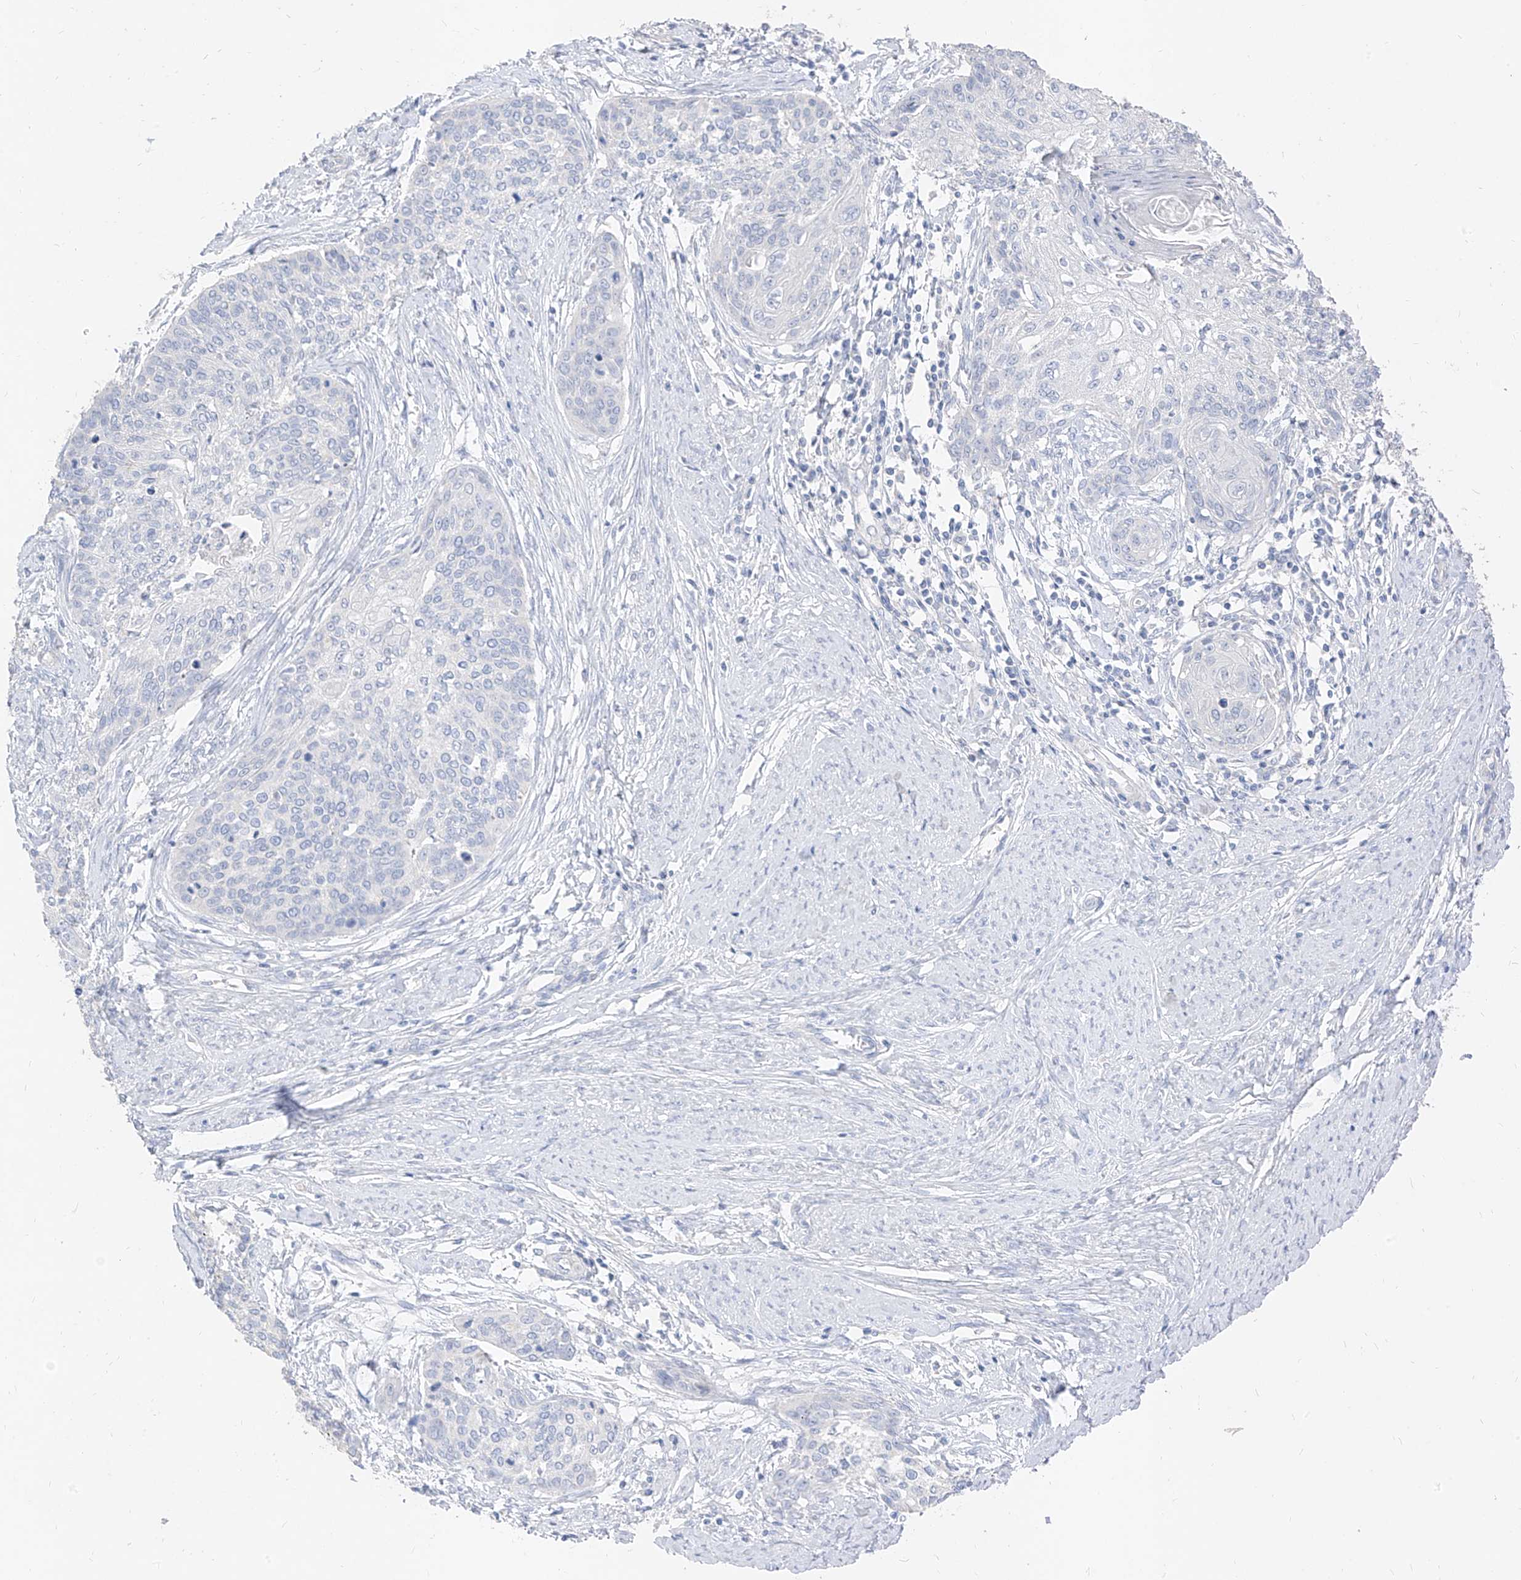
{"staining": {"intensity": "negative", "quantity": "none", "location": "none"}, "tissue": "cervical cancer", "cell_type": "Tumor cells", "image_type": "cancer", "snomed": [{"axis": "morphology", "description": "Squamous cell carcinoma, NOS"}, {"axis": "topography", "description": "Cervix"}], "caption": "This image is of cervical cancer (squamous cell carcinoma) stained with immunohistochemistry (IHC) to label a protein in brown with the nuclei are counter-stained blue. There is no expression in tumor cells.", "gene": "ZZEF1", "patient": {"sex": "female", "age": 37}}